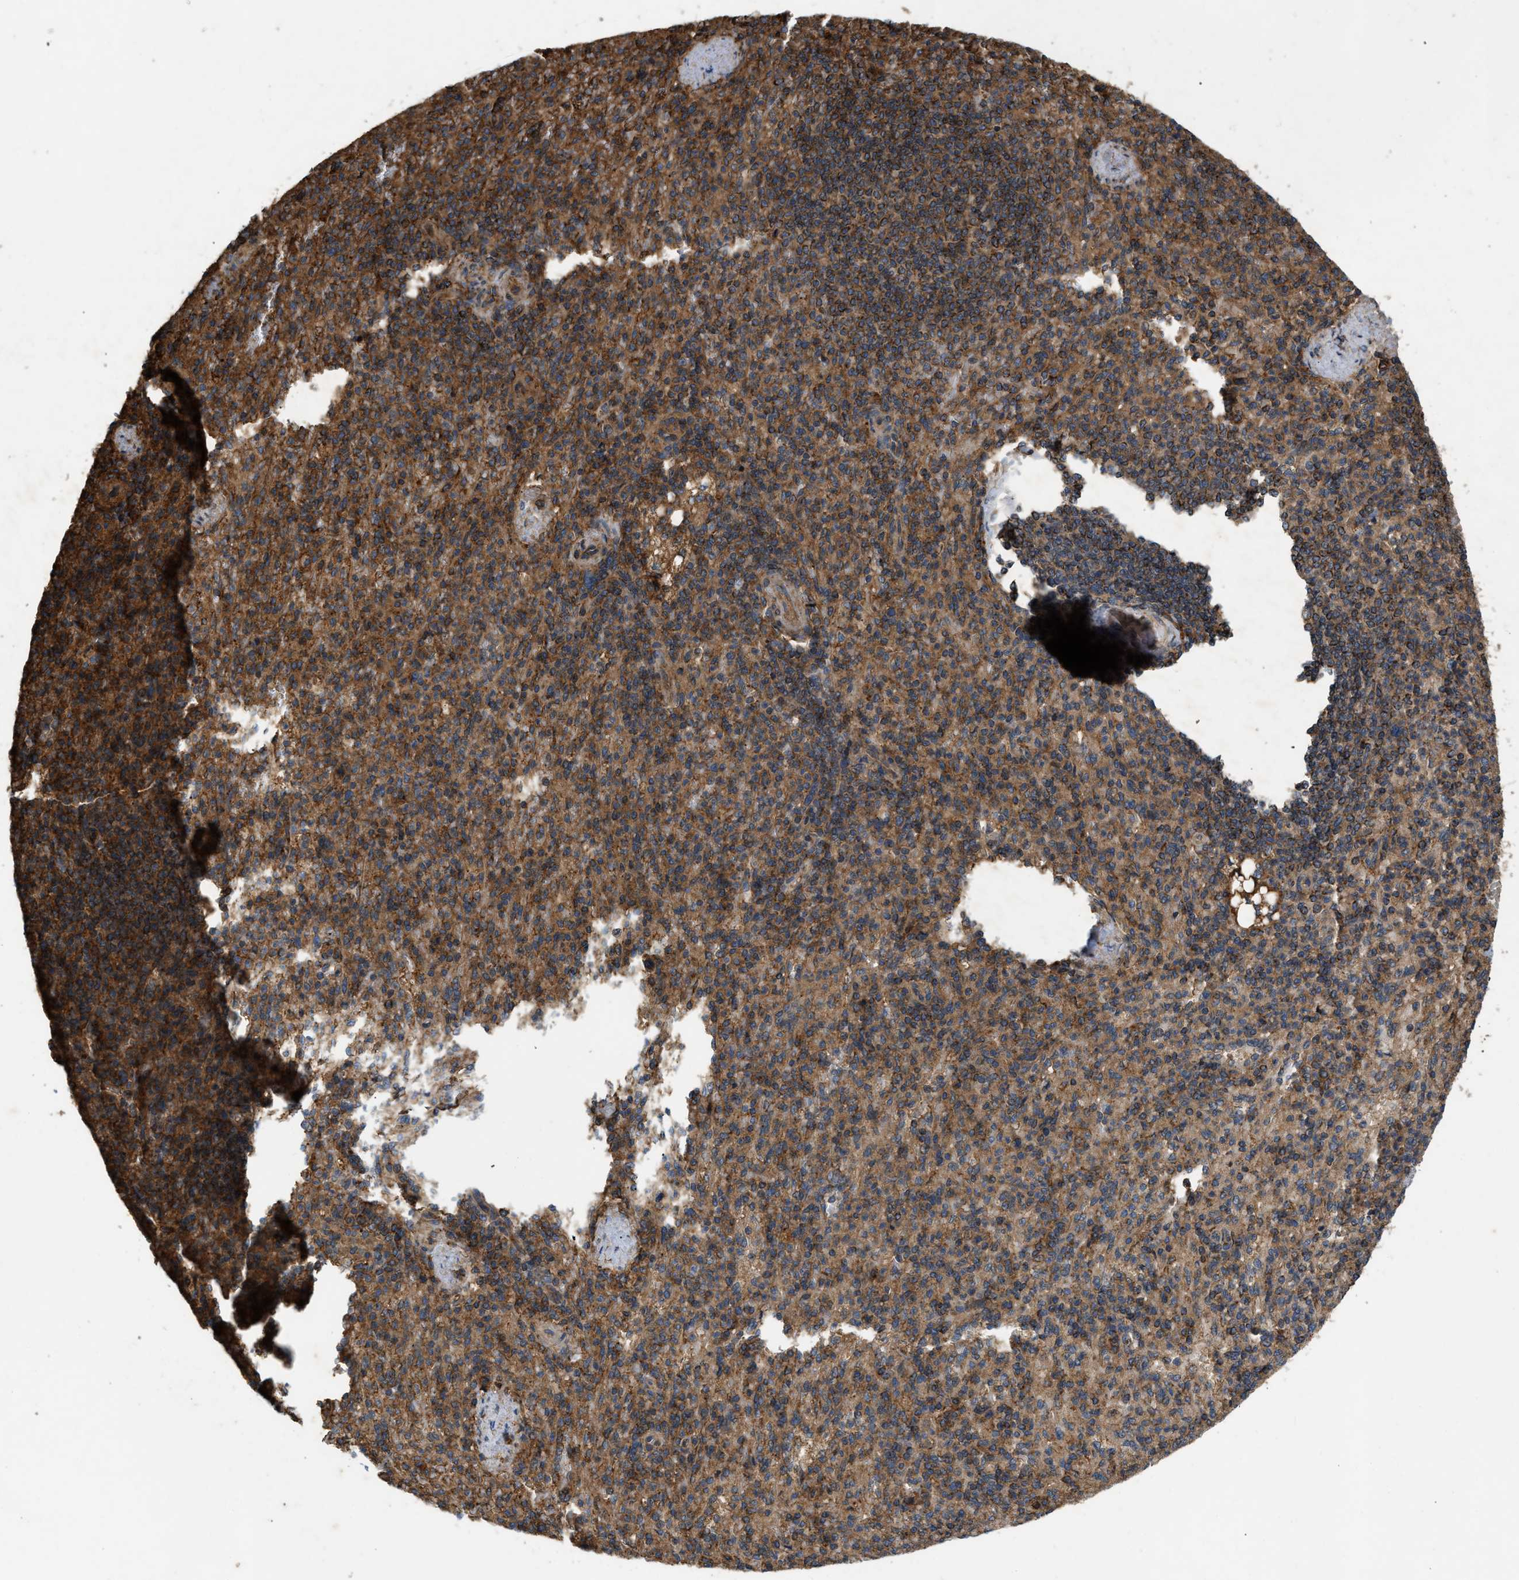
{"staining": {"intensity": "moderate", "quantity": ">75%", "location": "cytoplasmic/membranous"}, "tissue": "spleen", "cell_type": "Cells in red pulp", "image_type": "normal", "snomed": [{"axis": "morphology", "description": "Normal tissue, NOS"}, {"axis": "topography", "description": "Spleen"}], "caption": "IHC of normal spleen displays medium levels of moderate cytoplasmic/membranous expression in about >75% of cells in red pulp.", "gene": "GNB4", "patient": {"sex": "female", "age": 74}}